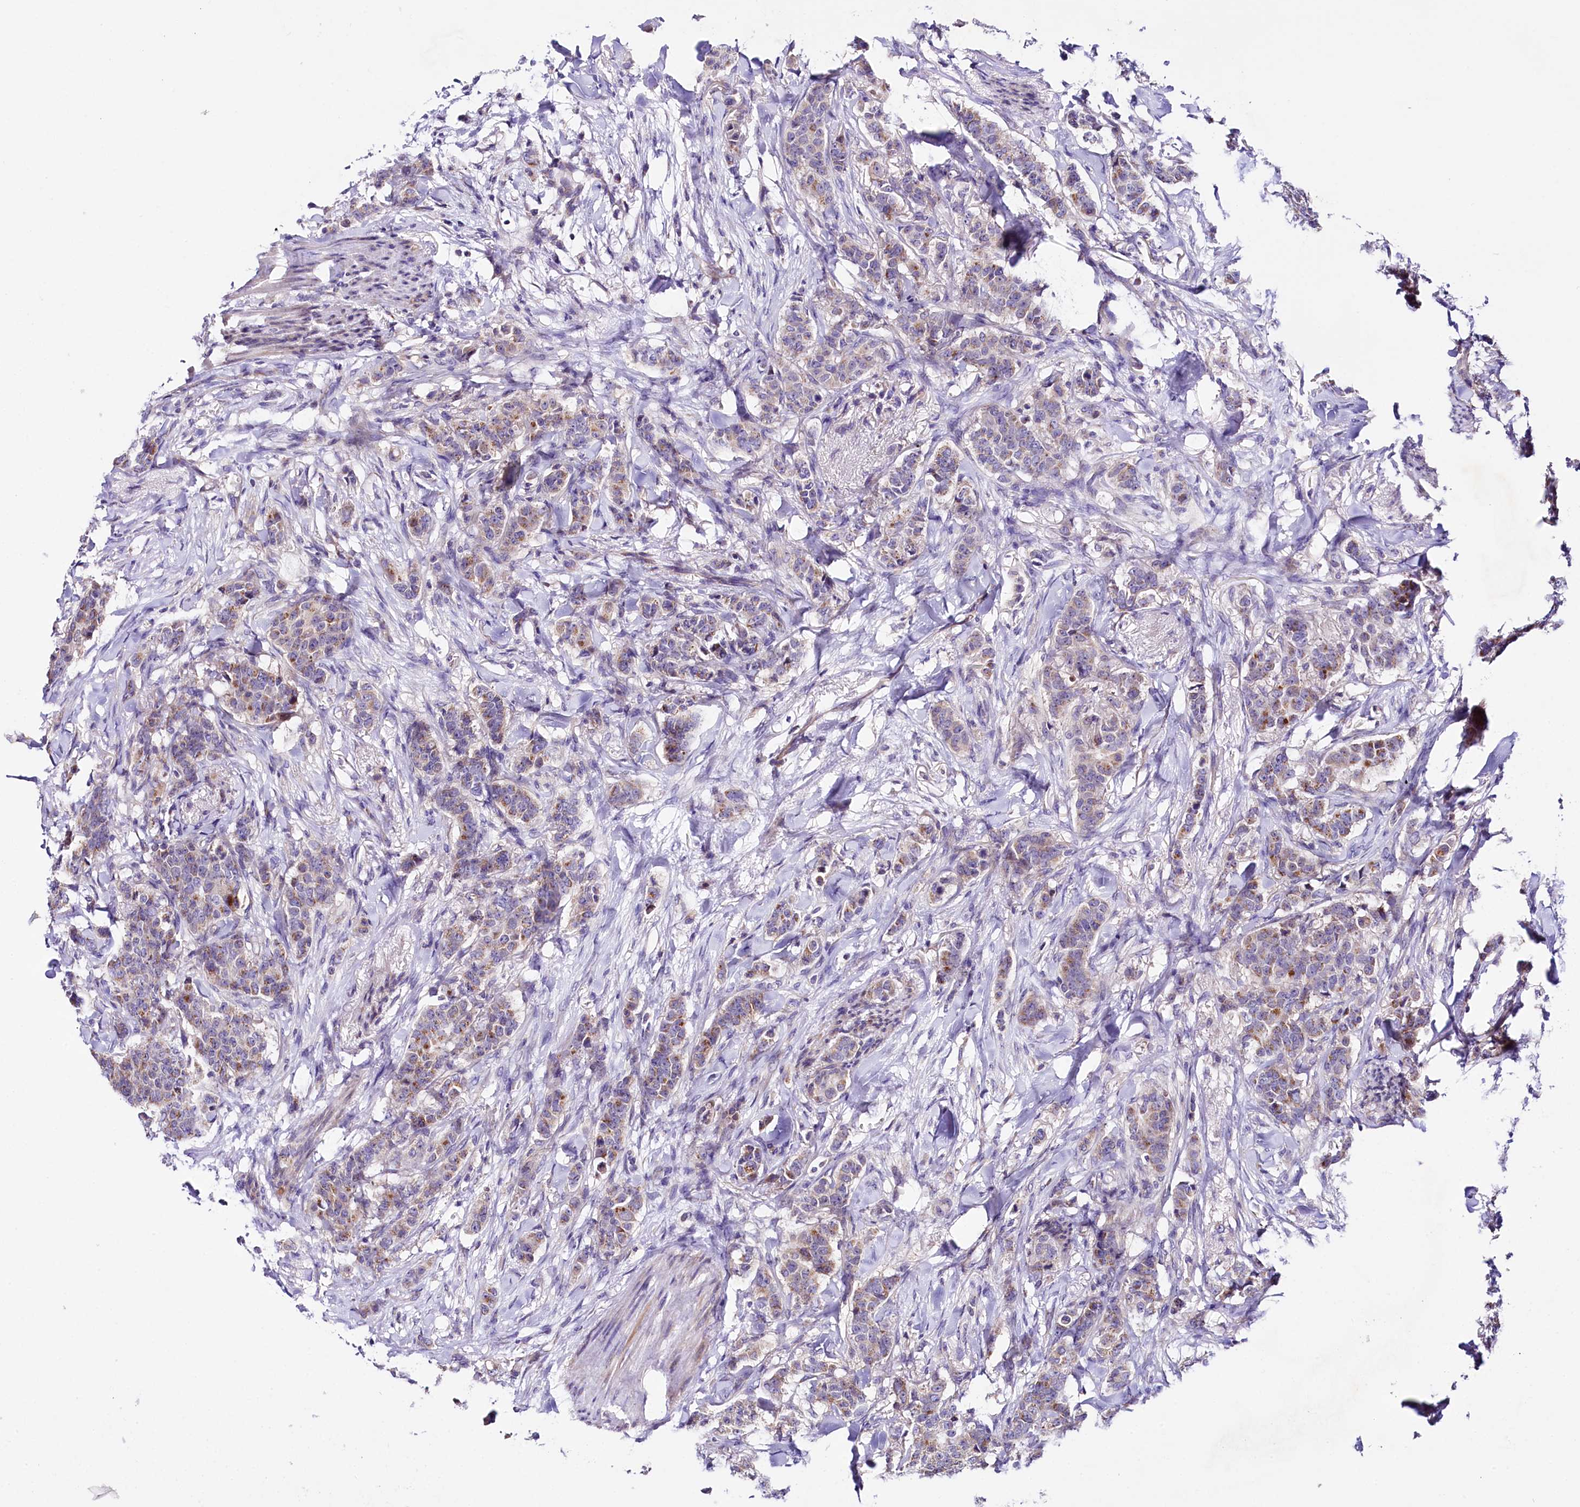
{"staining": {"intensity": "moderate", "quantity": "25%-75%", "location": "cytoplasmic/membranous"}, "tissue": "breast cancer", "cell_type": "Tumor cells", "image_type": "cancer", "snomed": [{"axis": "morphology", "description": "Duct carcinoma"}, {"axis": "topography", "description": "Breast"}], "caption": "Immunohistochemical staining of invasive ductal carcinoma (breast) displays medium levels of moderate cytoplasmic/membranous protein expression in about 25%-75% of tumor cells.", "gene": "CEP295", "patient": {"sex": "female", "age": 40}}